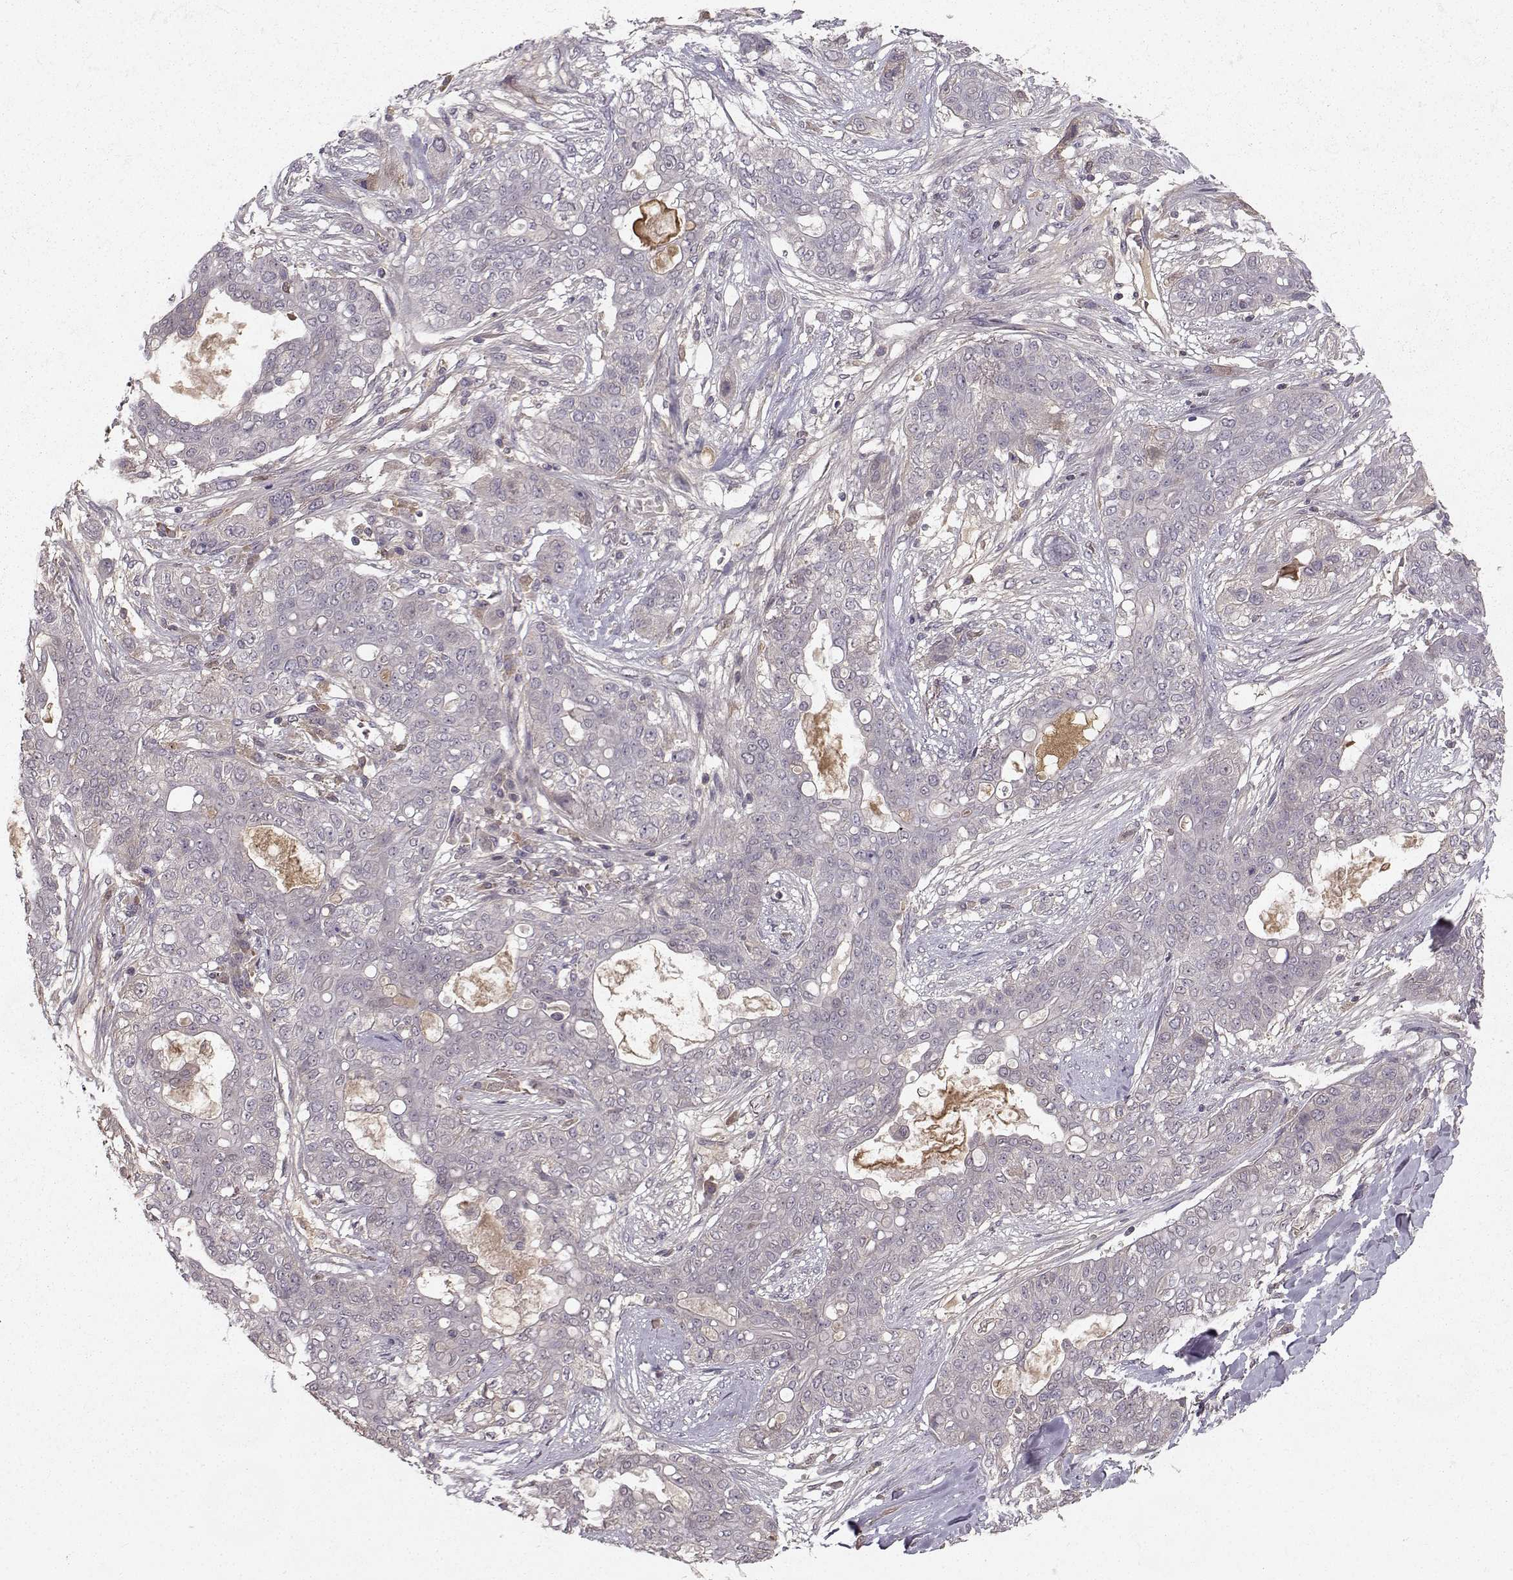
{"staining": {"intensity": "negative", "quantity": "none", "location": "none"}, "tissue": "lung cancer", "cell_type": "Tumor cells", "image_type": "cancer", "snomed": [{"axis": "morphology", "description": "Squamous cell carcinoma, NOS"}, {"axis": "topography", "description": "Lung"}], "caption": "Immunohistochemistry of human lung cancer reveals no expression in tumor cells. Brightfield microscopy of immunohistochemistry stained with DAB (brown) and hematoxylin (blue), captured at high magnification.", "gene": "WNT6", "patient": {"sex": "female", "age": 70}}